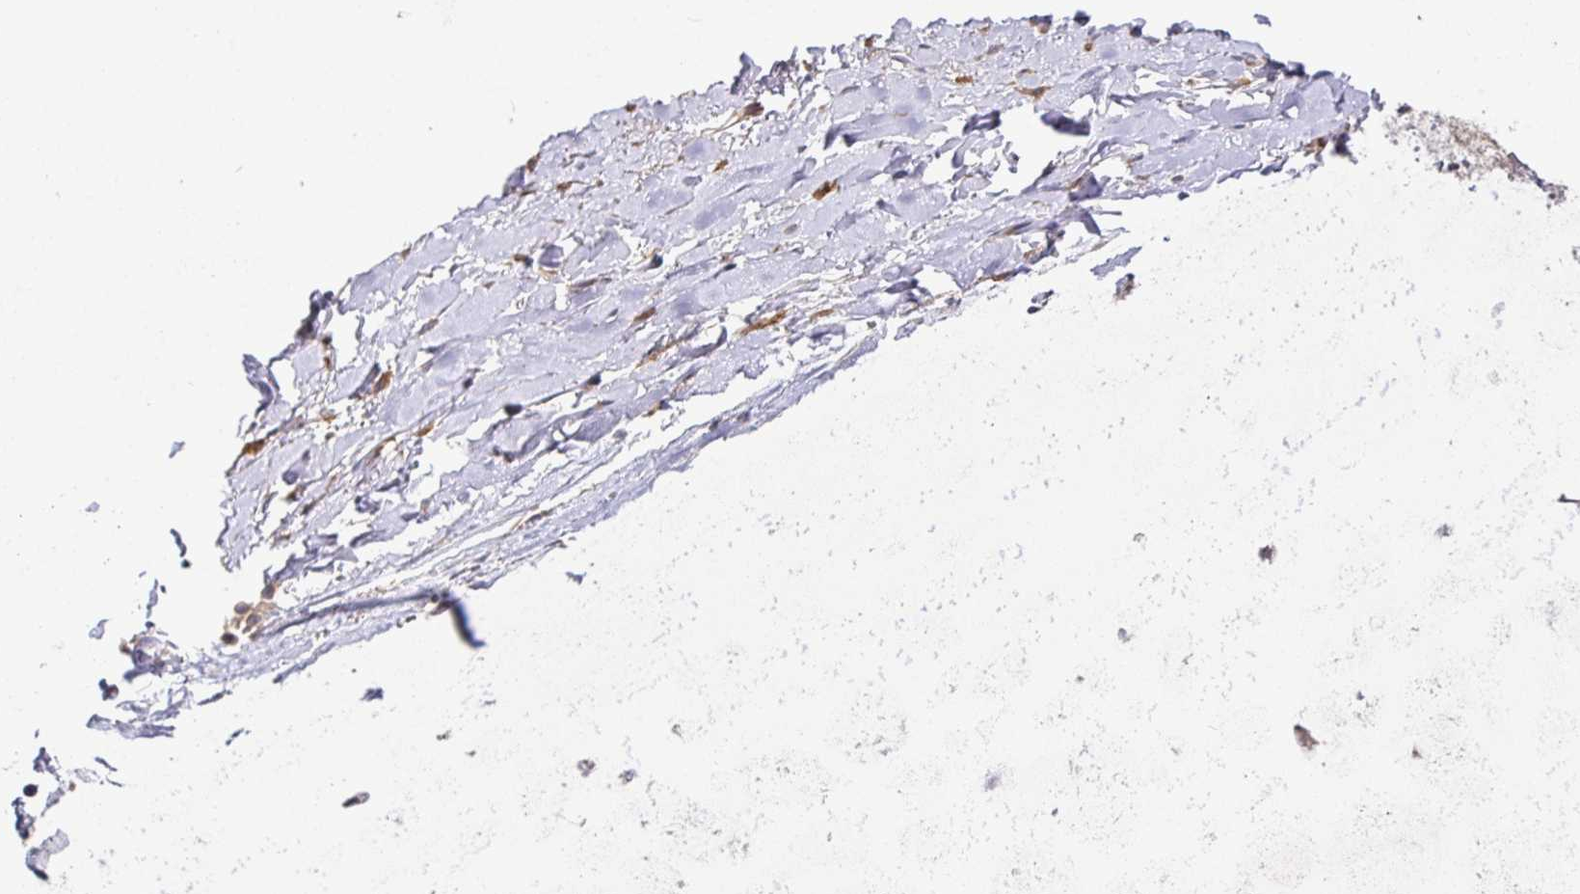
{"staining": {"intensity": "moderate", "quantity": ">75%", "location": "cytoplasmic/membranous"}, "tissue": "soft tissue", "cell_type": "Chondrocytes", "image_type": "normal", "snomed": [{"axis": "morphology", "description": "Normal tissue, NOS"}, {"axis": "topography", "description": "Cartilage tissue"}, {"axis": "topography", "description": "Nasopharynx"}, {"axis": "topography", "description": "Thyroid gland"}], "caption": "Protein staining displays moderate cytoplasmic/membranous expression in approximately >75% of chondrocytes in benign soft tissue. The staining was performed using DAB (3,3'-diaminobenzidine), with brown indicating positive protein expression. Nuclei are stained blue with hematoxylin.", "gene": "SNX8", "patient": {"sex": "male", "age": 63}}